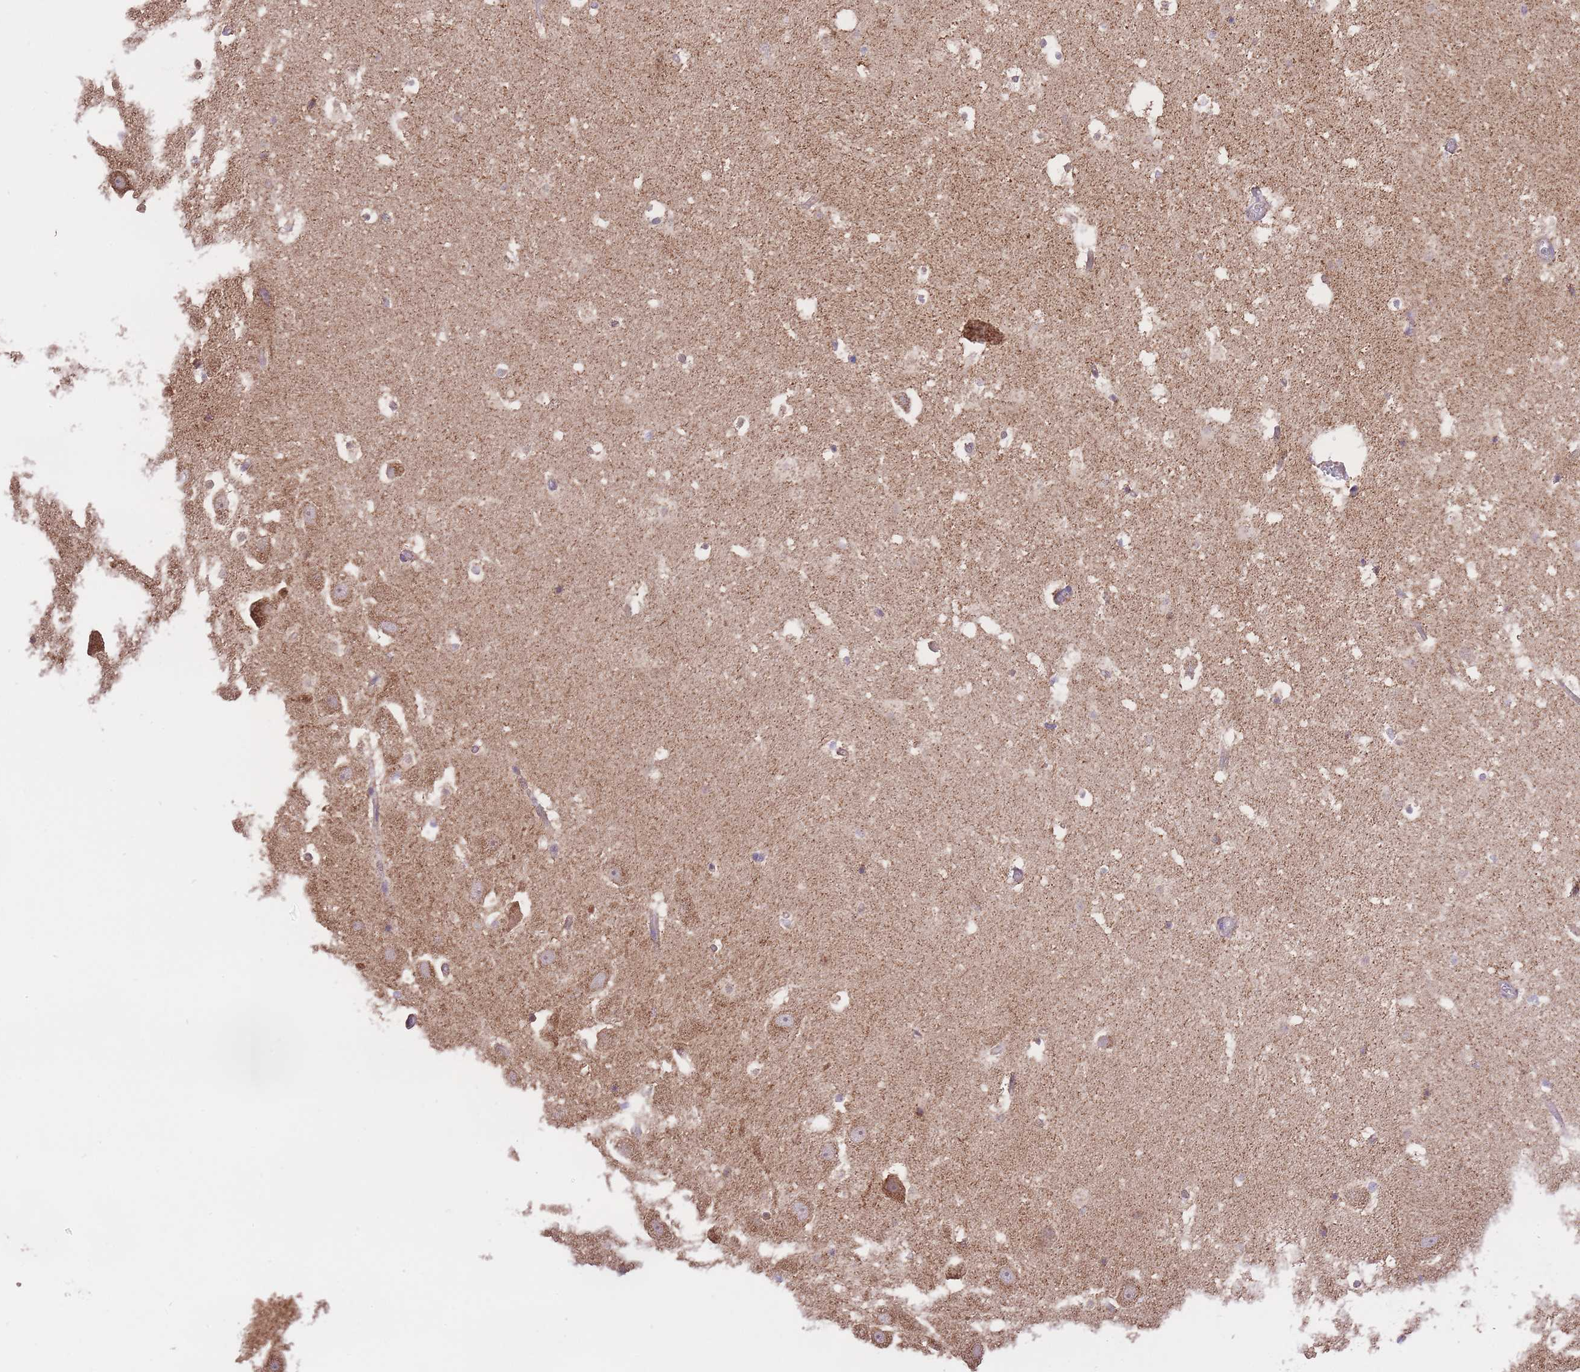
{"staining": {"intensity": "negative", "quantity": "none", "location": "none"}, "tissue": "hippocampus", "cell_type": "Glial cells", "image_type": "normal", "snomed": [{"axis": "morphology", "description": "Normal tissue, NOS"}, {"axis": "topography", "description": "Hippocampus"}], "caption": "Benign hippocampus was stained to show a protein in brown. There is no significant positivity in glial cells. (DAB (3,3'-diaminobenzidine) IHC, high magnification).", "gene": "PREP", "patient": {"sex": "male", "age": 37}}